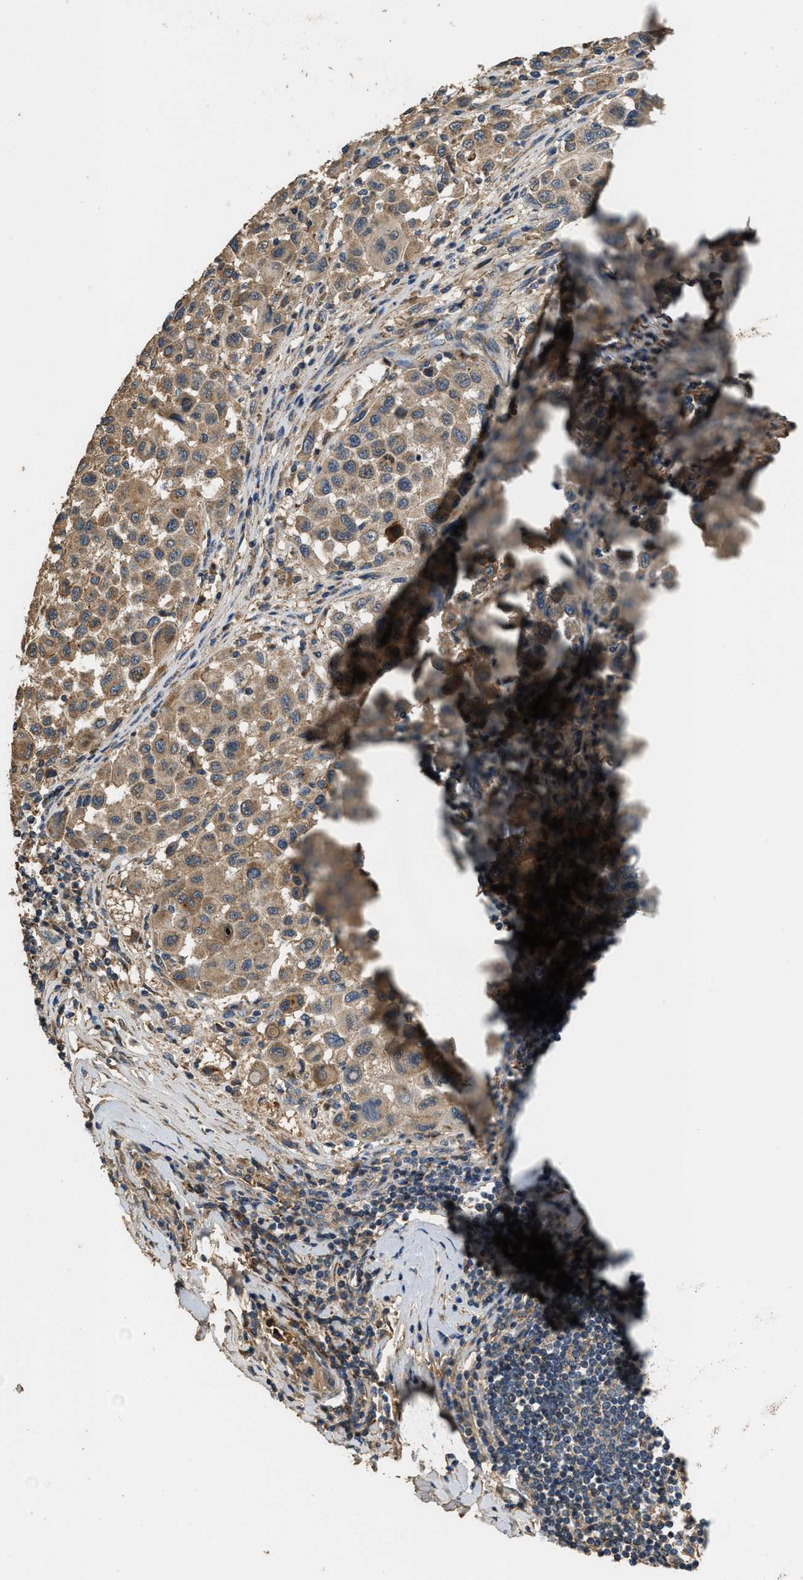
{"staining": {"intensity": "moderate", "quantity": ">75%", "location": "cytoplasmic/membranous"}, "tissue": "melanoma", "cell_type": "Tumor cells", "image_type": "cancer", "snomed": [{"axis": "morphology", "description": "Malignant melanoma, Metastatic site"}, {"axis": "topography", "description": "Lymph node"}], "caption": "High-power microscopy captured an immunohistochemistry histopathology image of malignant melanoma (metastatic site), revealing moderate cytoplasmic/membranous expression in about >75% of tumor cells. (DAB (3,3'-diaminobenzidine) IHC with brightfield microscopy, high magnification).", "gene": "THBS2", "patient": {"sex": "male", "age": 61}}